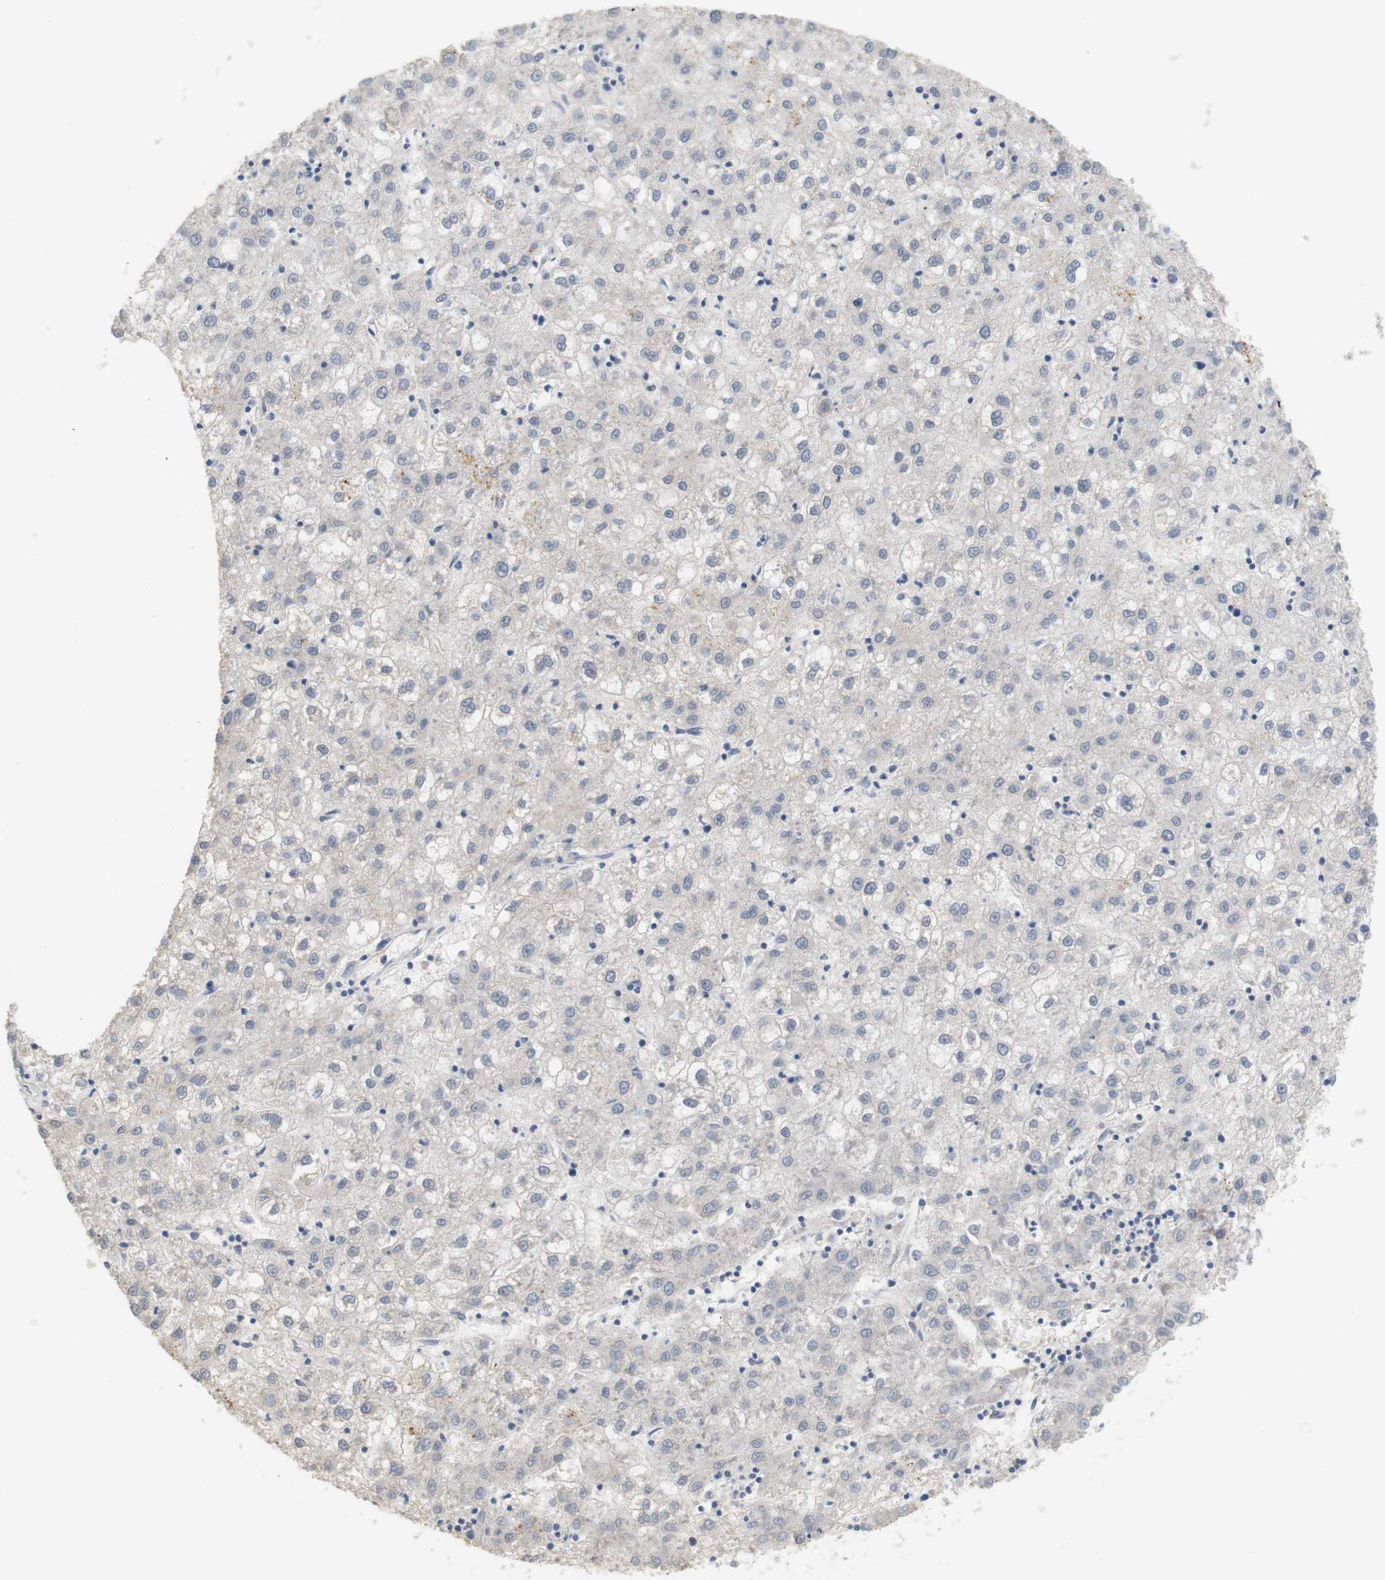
{"staining": {"intensity": "negative", "quantity": "none", "location": "none"}, "tissue": "liver cancer", "cell_type": "Tumor cells", "image_type": "cancer", "snomed": [{"axis": "morphology", "description": "Carcinoma, Hepatocellular, NOS"}, {"axis": "topography", "description": "Liver"}], "caption": "Tumor cells show no significant protein staining in liver hepatocellular carcinoma. (DAB (3,3'-diaminobenzidine) immunohistochemistry visualized using brightfield microscopy, high magnification).", "gene": "OSR1", "patient": {"sex": "male", "age": 72}}